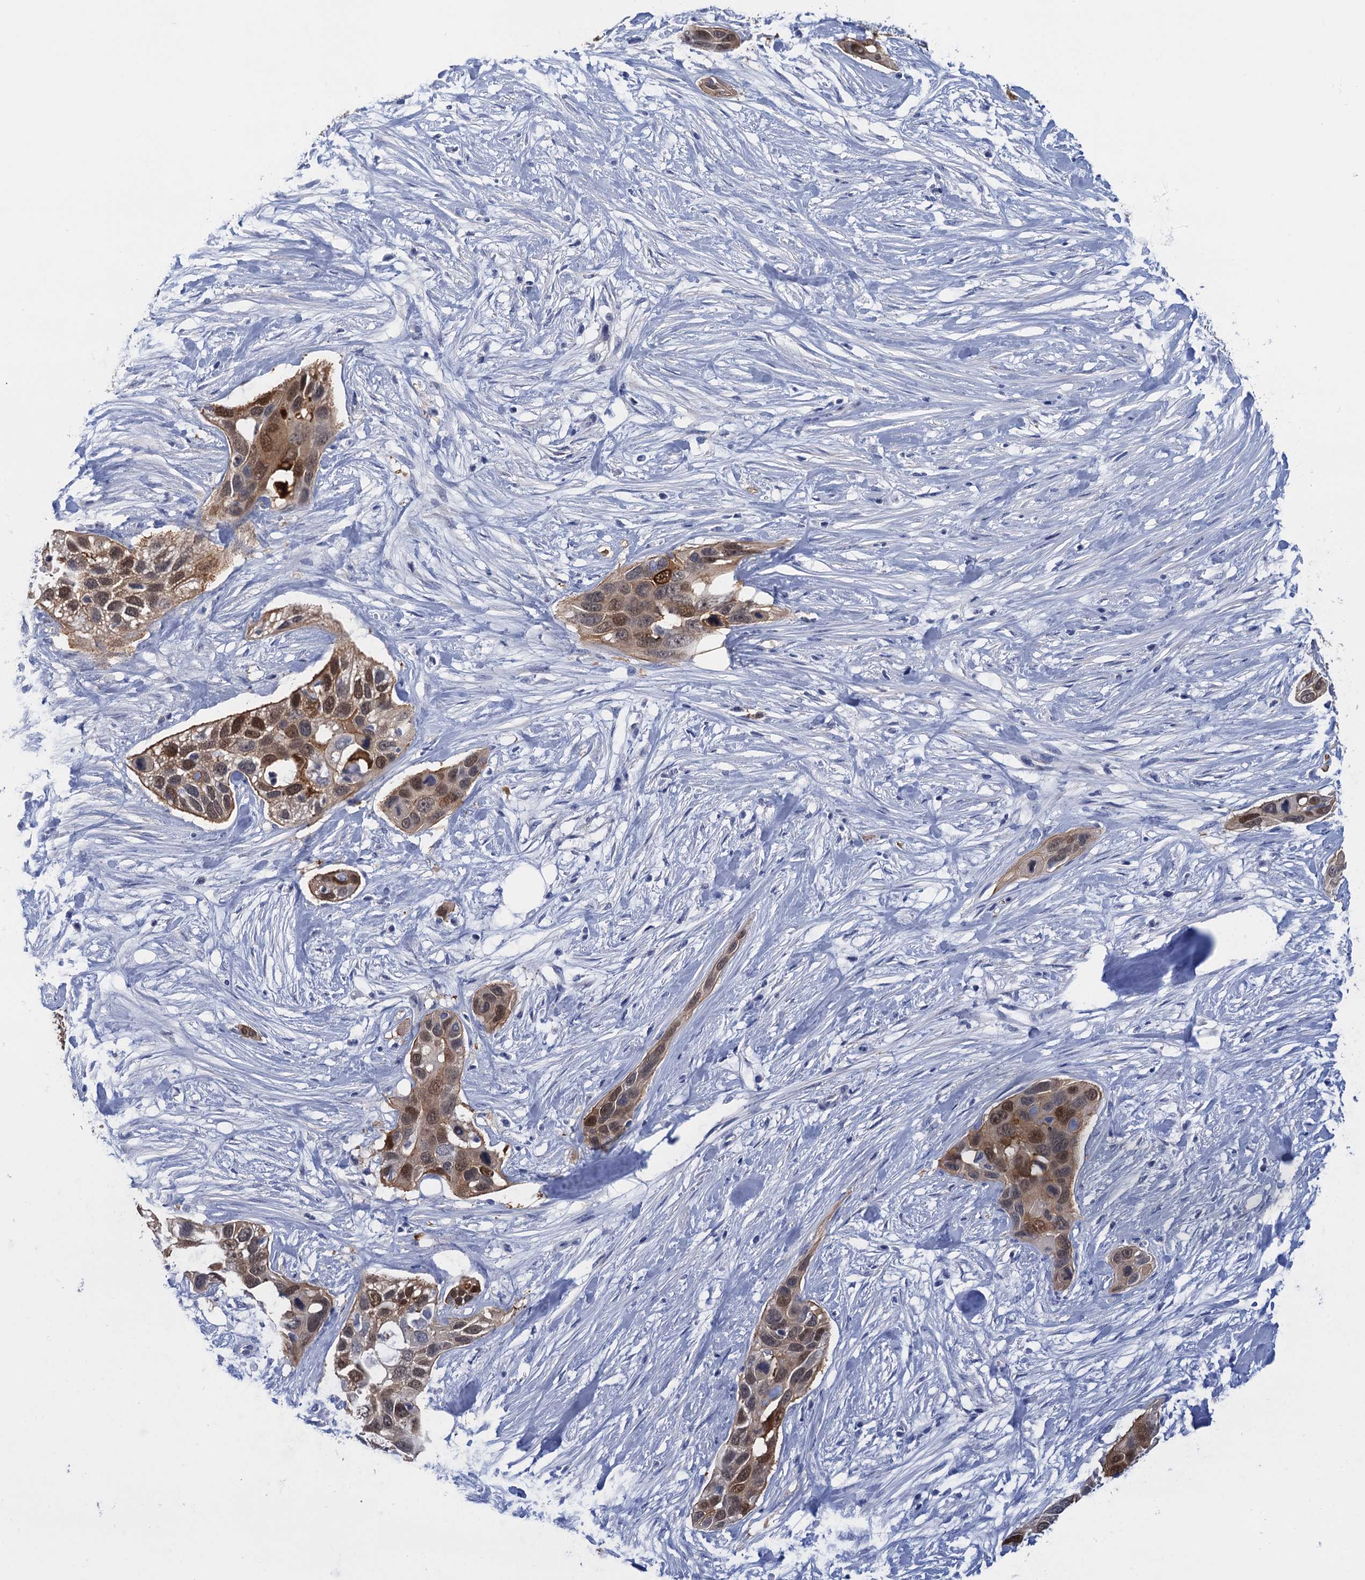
{"staining": {"intensity": "moderate", "quantity": ">75%", "location": "cytoplasmic/membranous,nuclear"}, "tissue": "pancreatic cancer", "cell_type": "Tumor cells", "image_type": "cancer", "snomed": [{"axis": "morphology", "description": "Adenocarcinoma, NOS"}, {"axis": "topography", "description": "Pancreas"}], "caption": "An image of pancreatic adenocarcinoma stained for a protein displays moderate cytoplasmic/membranous and nuclear brown staining in tumor cells. The protein is shown in brown color, while the nuclei are stained blue.", "gene": "CALML5", "patient": {"sex": "female", "age": 60}}